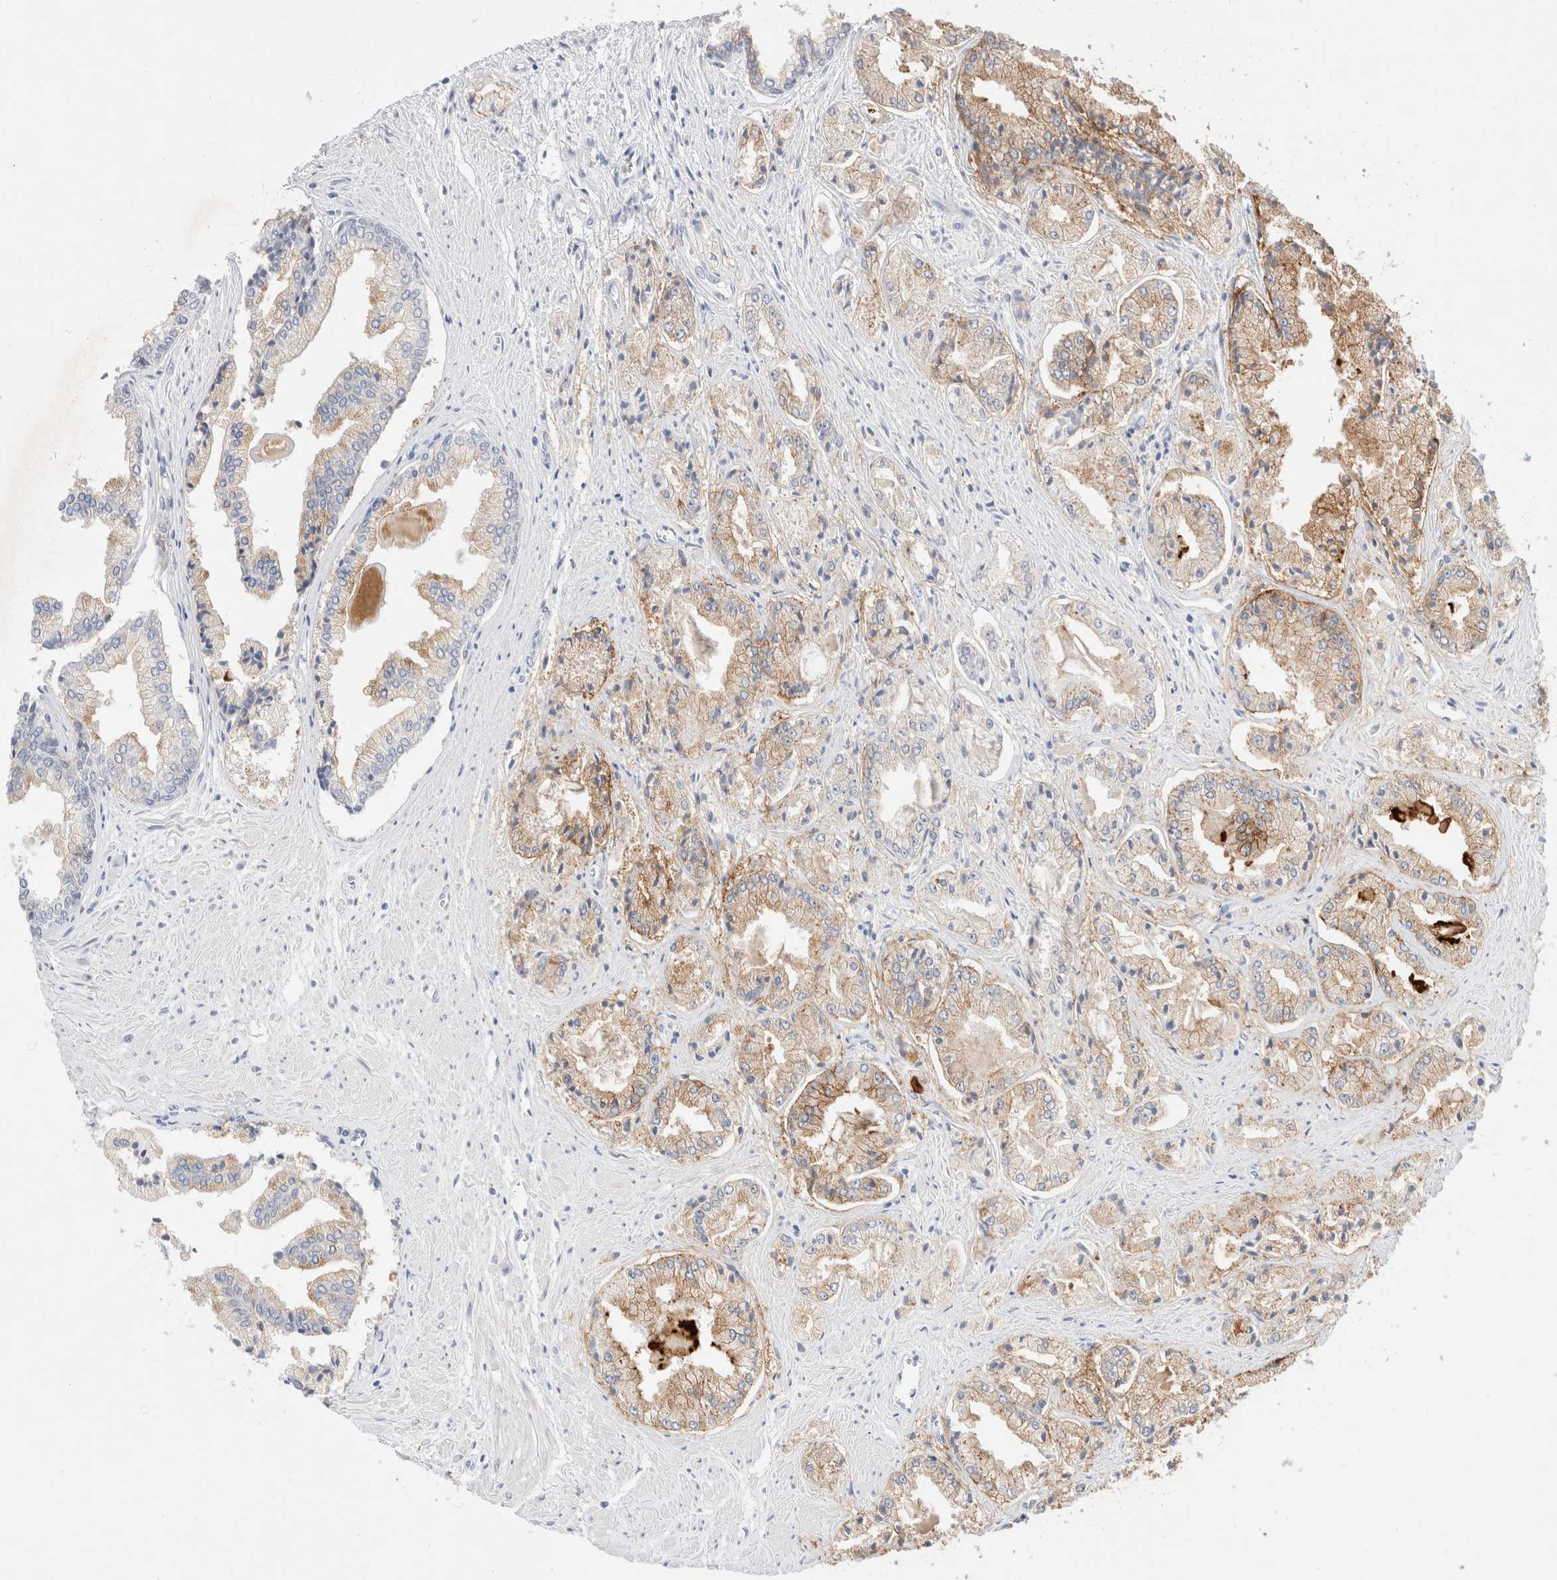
{"staining": {"intensity": "moderate", "quantity": ">75%", "location": "cytoplasmic/membranous"}, "tissue": "prostate cancer", "cell_type": "Tumor cells", "image_type": "cancer", "snomed": [{"axis": "morphology", "description": "Adenocarcinoma, Low grade"}, {"axis": "topography", "description": "Prostate"}], "caption": "Prostate cancer (adenocarcinoma (low-grade)) was stained to show a protein in brown. There is medium levels of moderate cytoplasmic/membranous positivity in about >75% of tumor cells. The staining was performed using DAB, with brown indicating positive protein expression. Nuclei are stained blue with hematoxylin.", "gene": "EPCAM", "patient": {"sex": "male", "age": 52}}